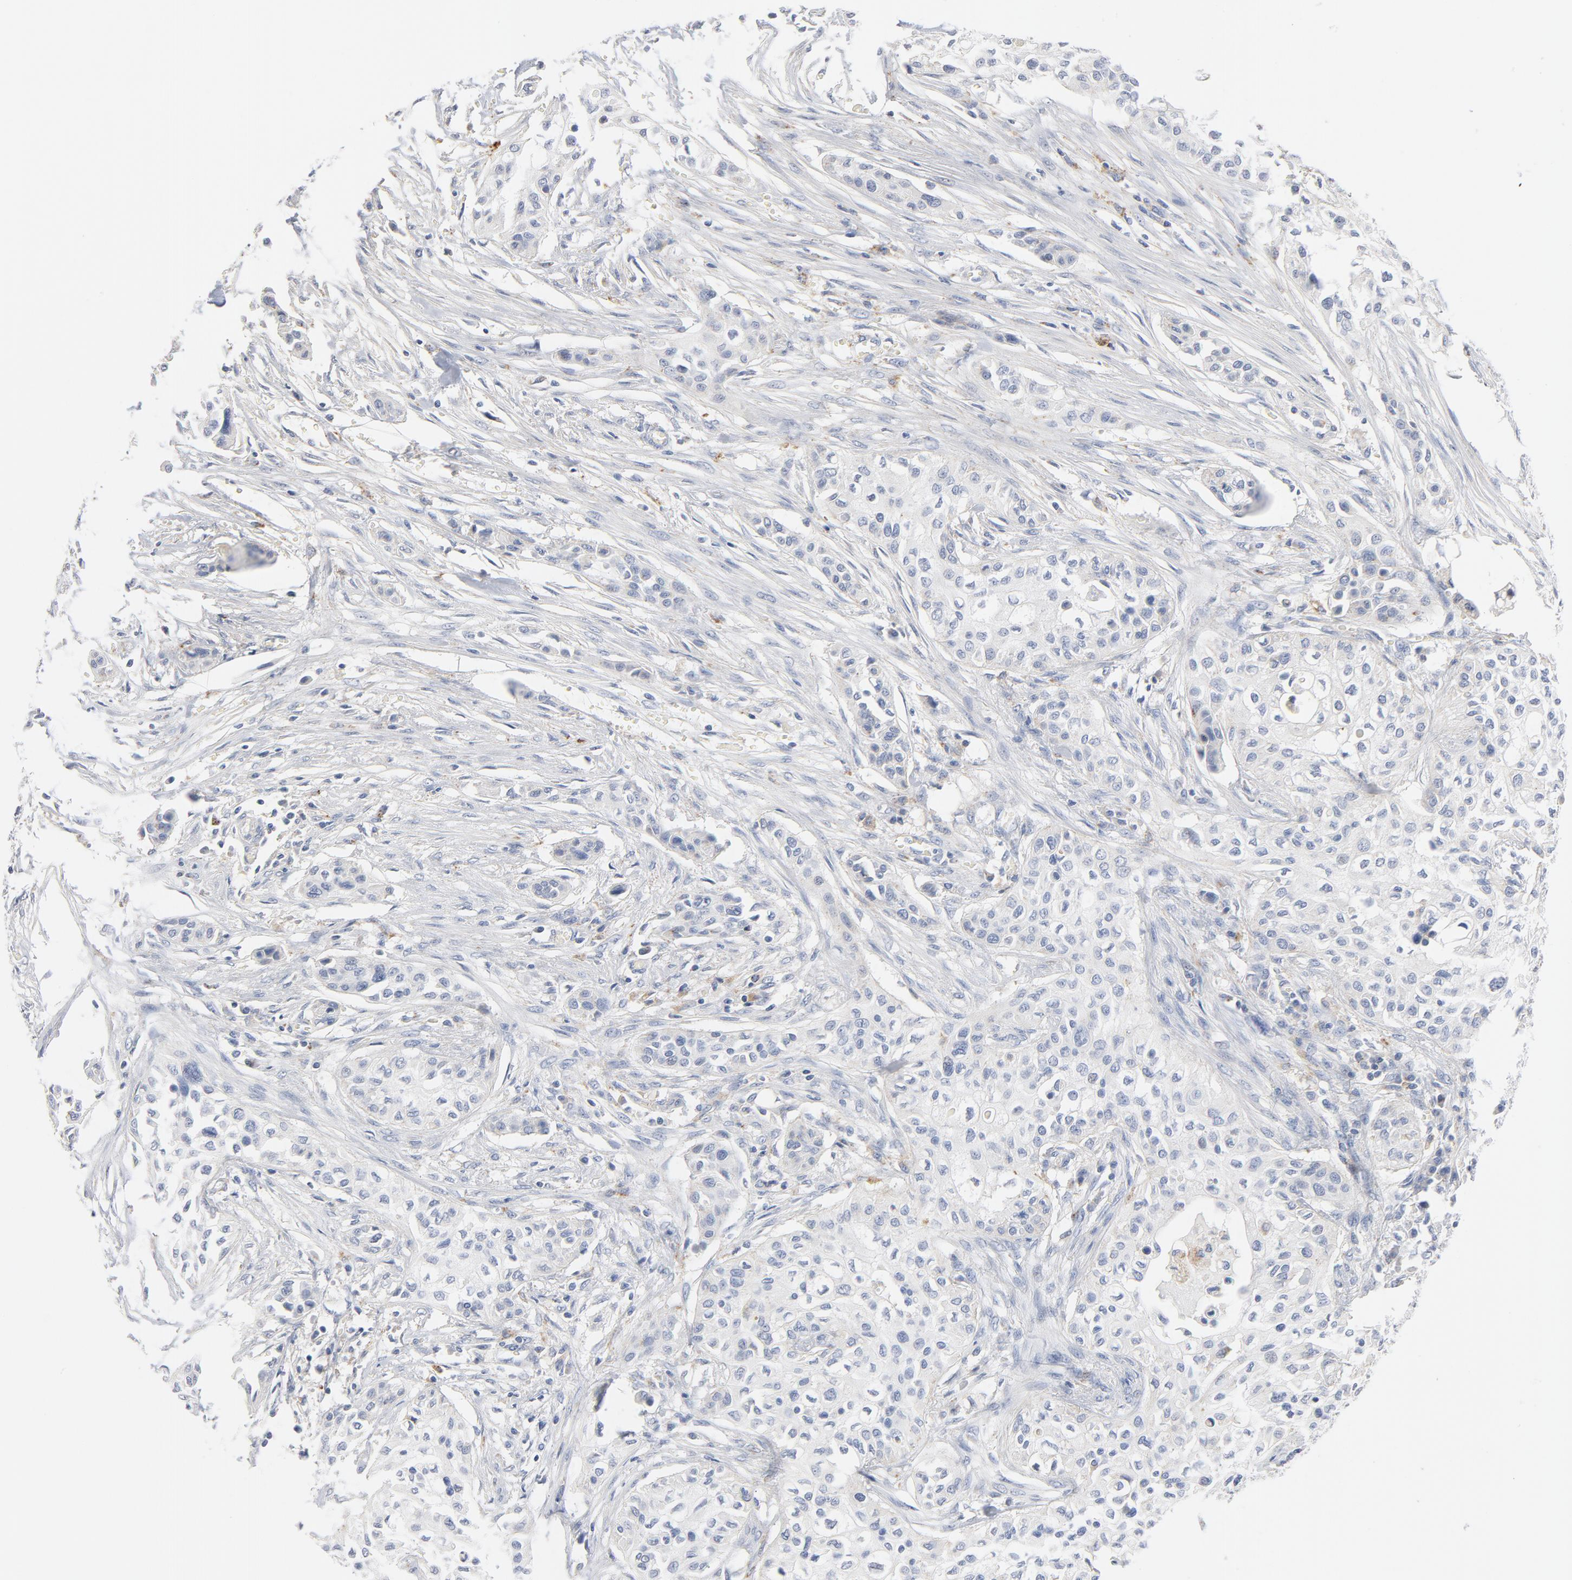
{"staining": {"intensity": "negative", "quantity": "none", "location": "none"}, "tissue": "urothelial cancer", "cell_type": "Tumor cells", "image_type": "cancer", "snomed": [{"axis": "morphology", "description": "Urothelial carcinoma, High grade"}, {"axis": "topography", "description": "Urinary bladder"}], "caption": "Immunohistochemistry (IHC) image of neoplastic tissue: human urothelial cancer stained with DAB demonstrates no significant protein expression in tumor cells.", "gene": "LTBP2", "patient": {"sex": "male", "age": 74}}